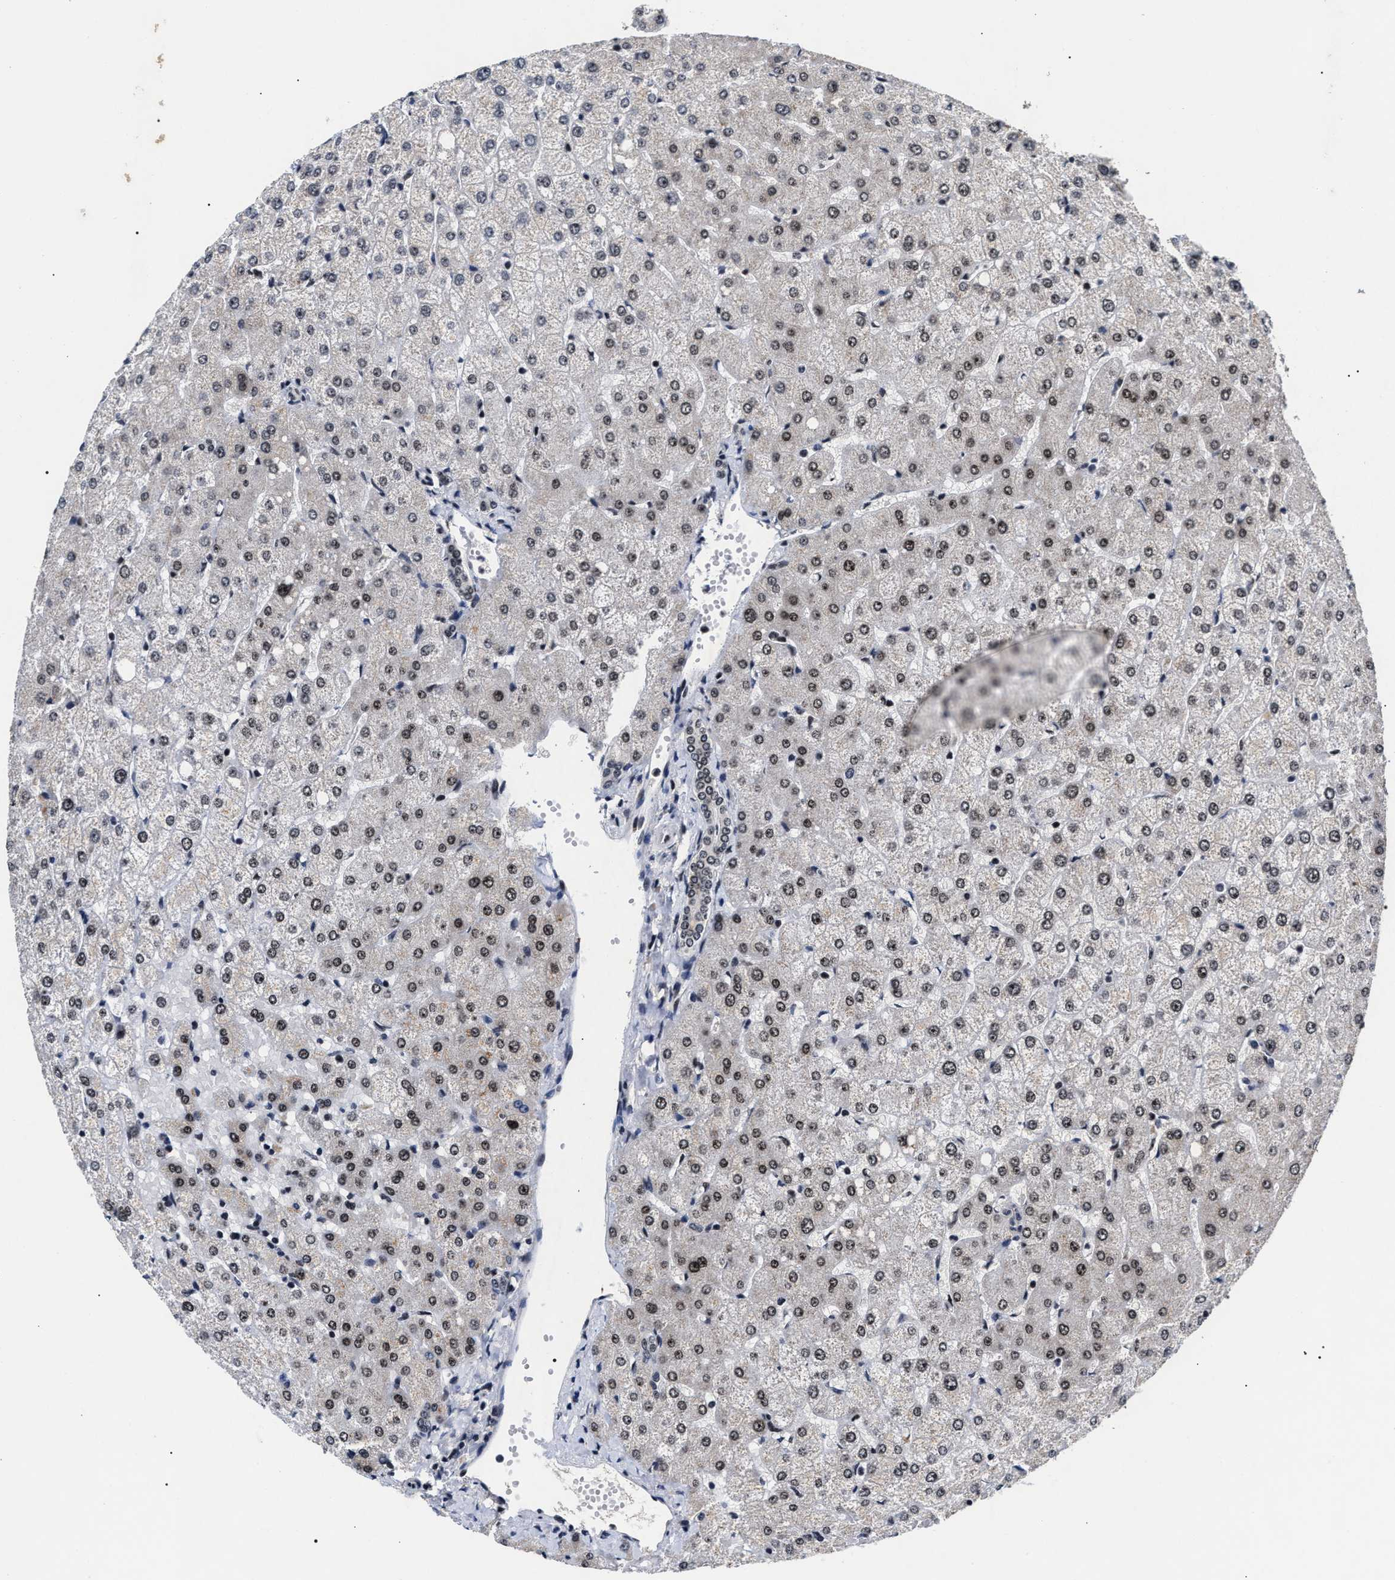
{"staining": {"intensity": "weak", "quantity": "25%-75%", "location": "nuclear"}, "tissue": "liver", "cell_type": "Cholangiocytes", "image_type": "normal", "snomed": [{"axis": "morphology", "description": "Normal tissue, NOS"}, {"axis": "topography", "description": "Liver"}], "caption": "Protein analysis of unremarkable liver reveals weak nuclear staining in approximately 25%-75% of cholangiocytes.", "gene": "RRP1B", "patient": {"sex": "female", "age": 54}}